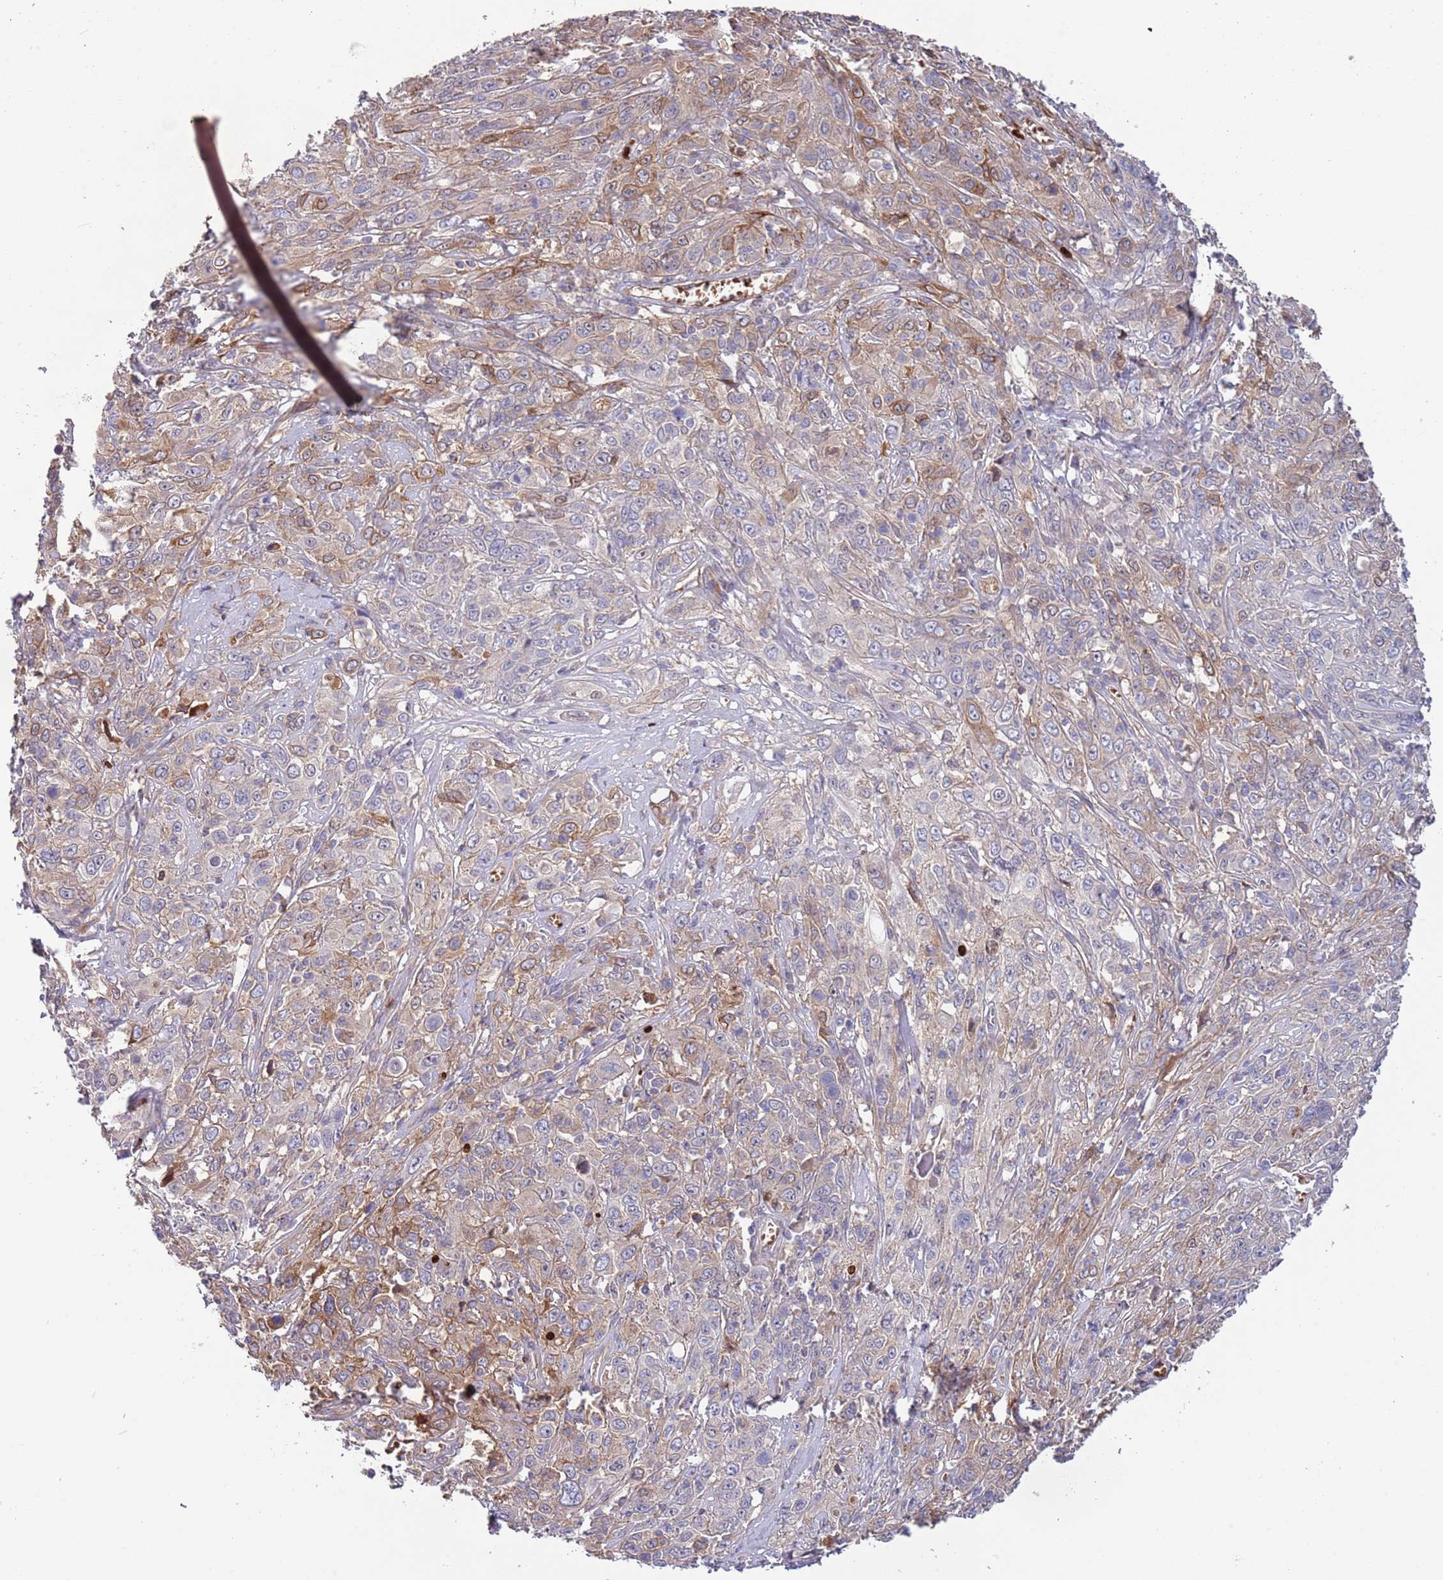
{"staining": {"intensity": "weak", "quantity": "<25%", "location": "cytoplasmic/membranous"}, "tissue": "cervical cancer", "cell_type": "Tumor cells", "image_type": "cancer", "snomed": [{"axis": "morphology", "description": "Squamous cell carcinoma, NOS"}, {"axis": "topography", "description": "Cervix"}], "caption": "High magnification brightfield microscopy of cervical cancer stained with DAB (brown) and counterstained with hematoxylin (blue): tumor cells show no significant expression.", "gene": "ITGB6", "patient": {"sex": "female", "age": 46}}